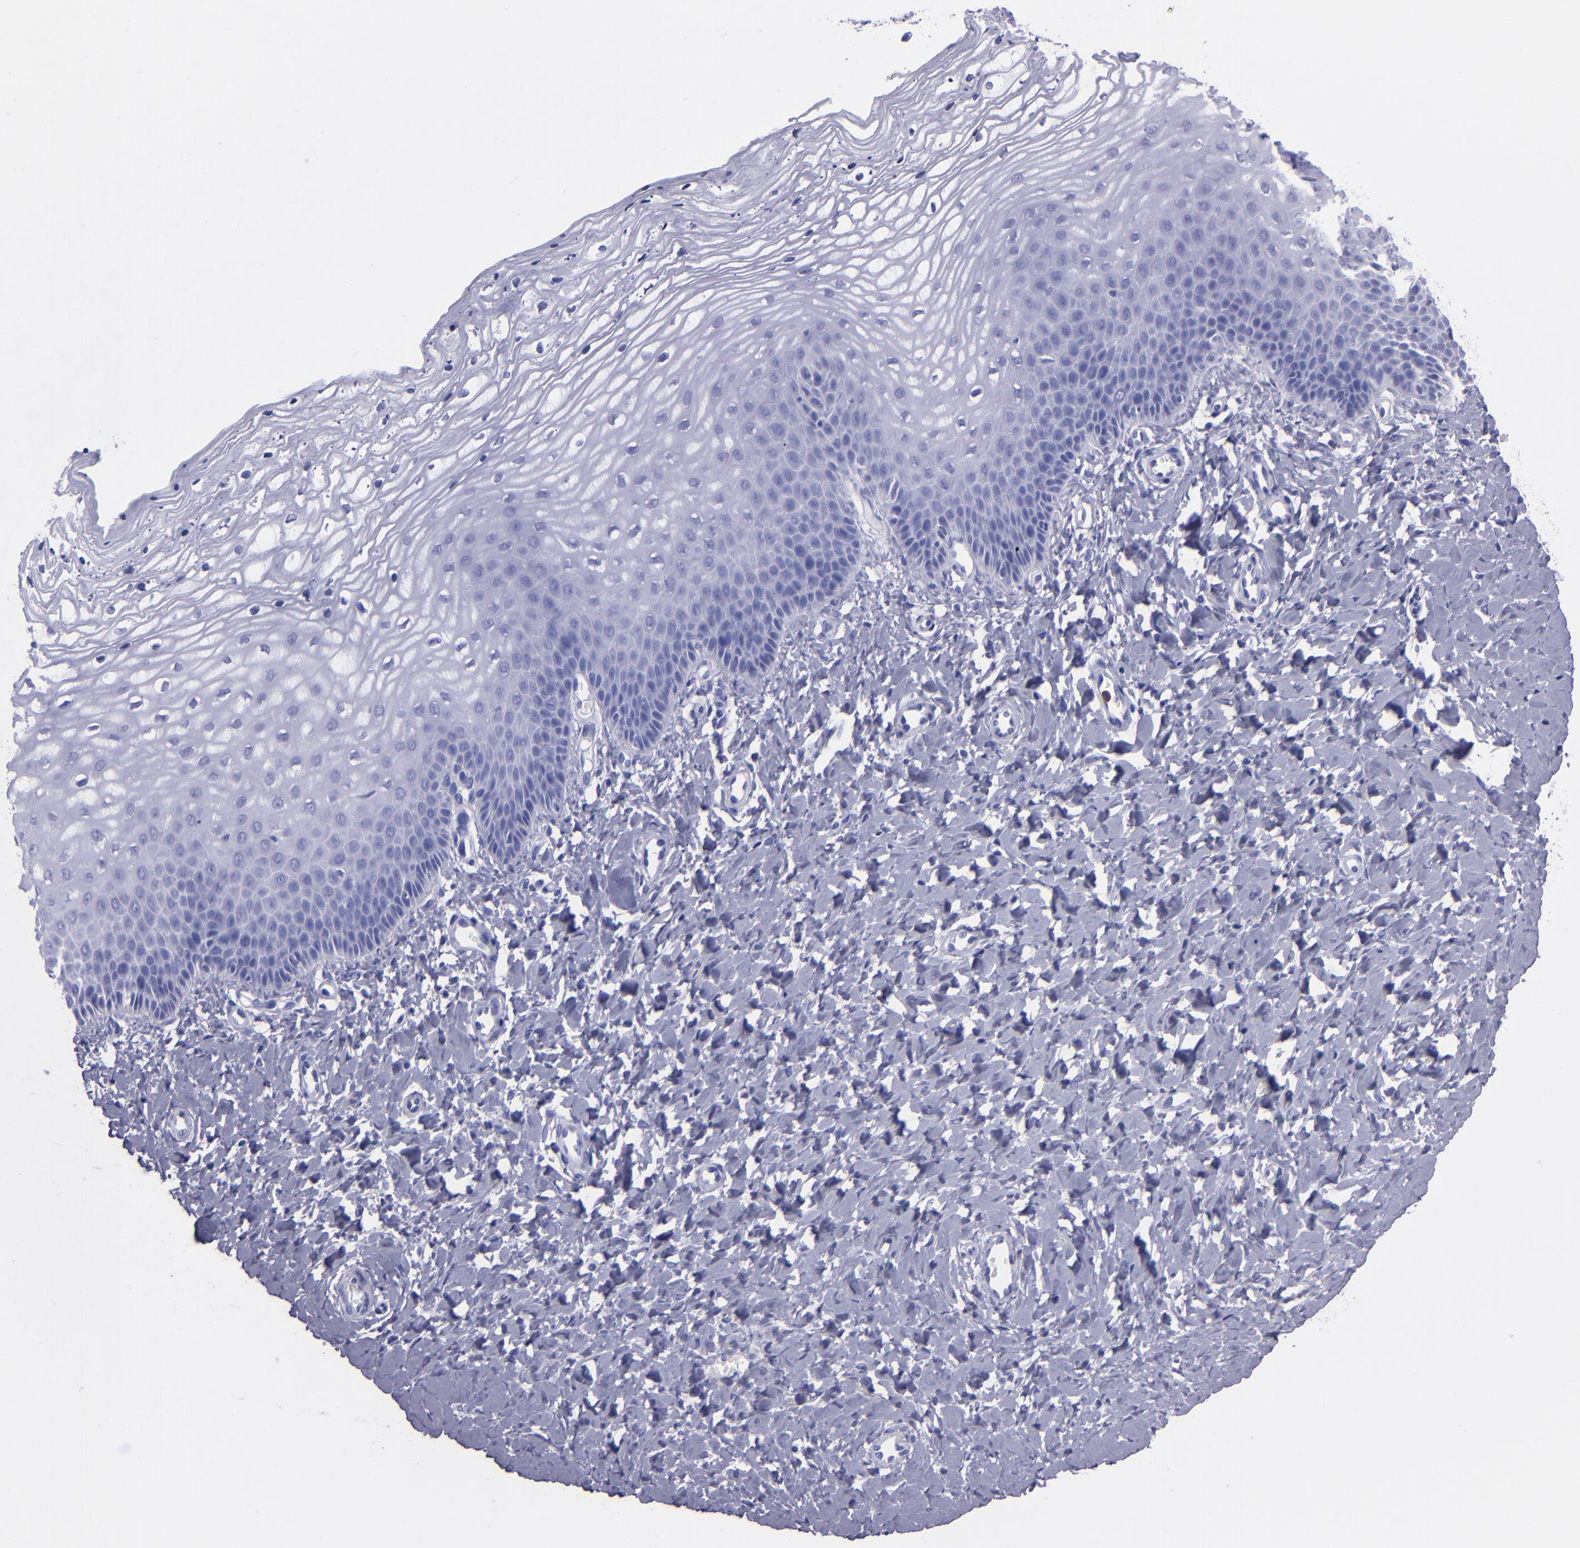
{"staining": {"intensity": "negative", "quantity": "none", "location": "none"}, "tissue": "vagina", "cell_type": "Squamous epithelial cells", "image_type": "normal", "snomed": [{"axis": "morphology", "description": "Normal tissue, NOS"}, {"axis": "topography", "description": "Vagina"}], "caption": "Unremarkable vagina was stained to show a protein in brown. There is no significant positivity in squamous epithelial cells. (Brightfield microscopy of DAB immunohistochemistry (IHC) at high magnification).", "gene": "CR1", "patient": {"sex": "female", "age": 68}}